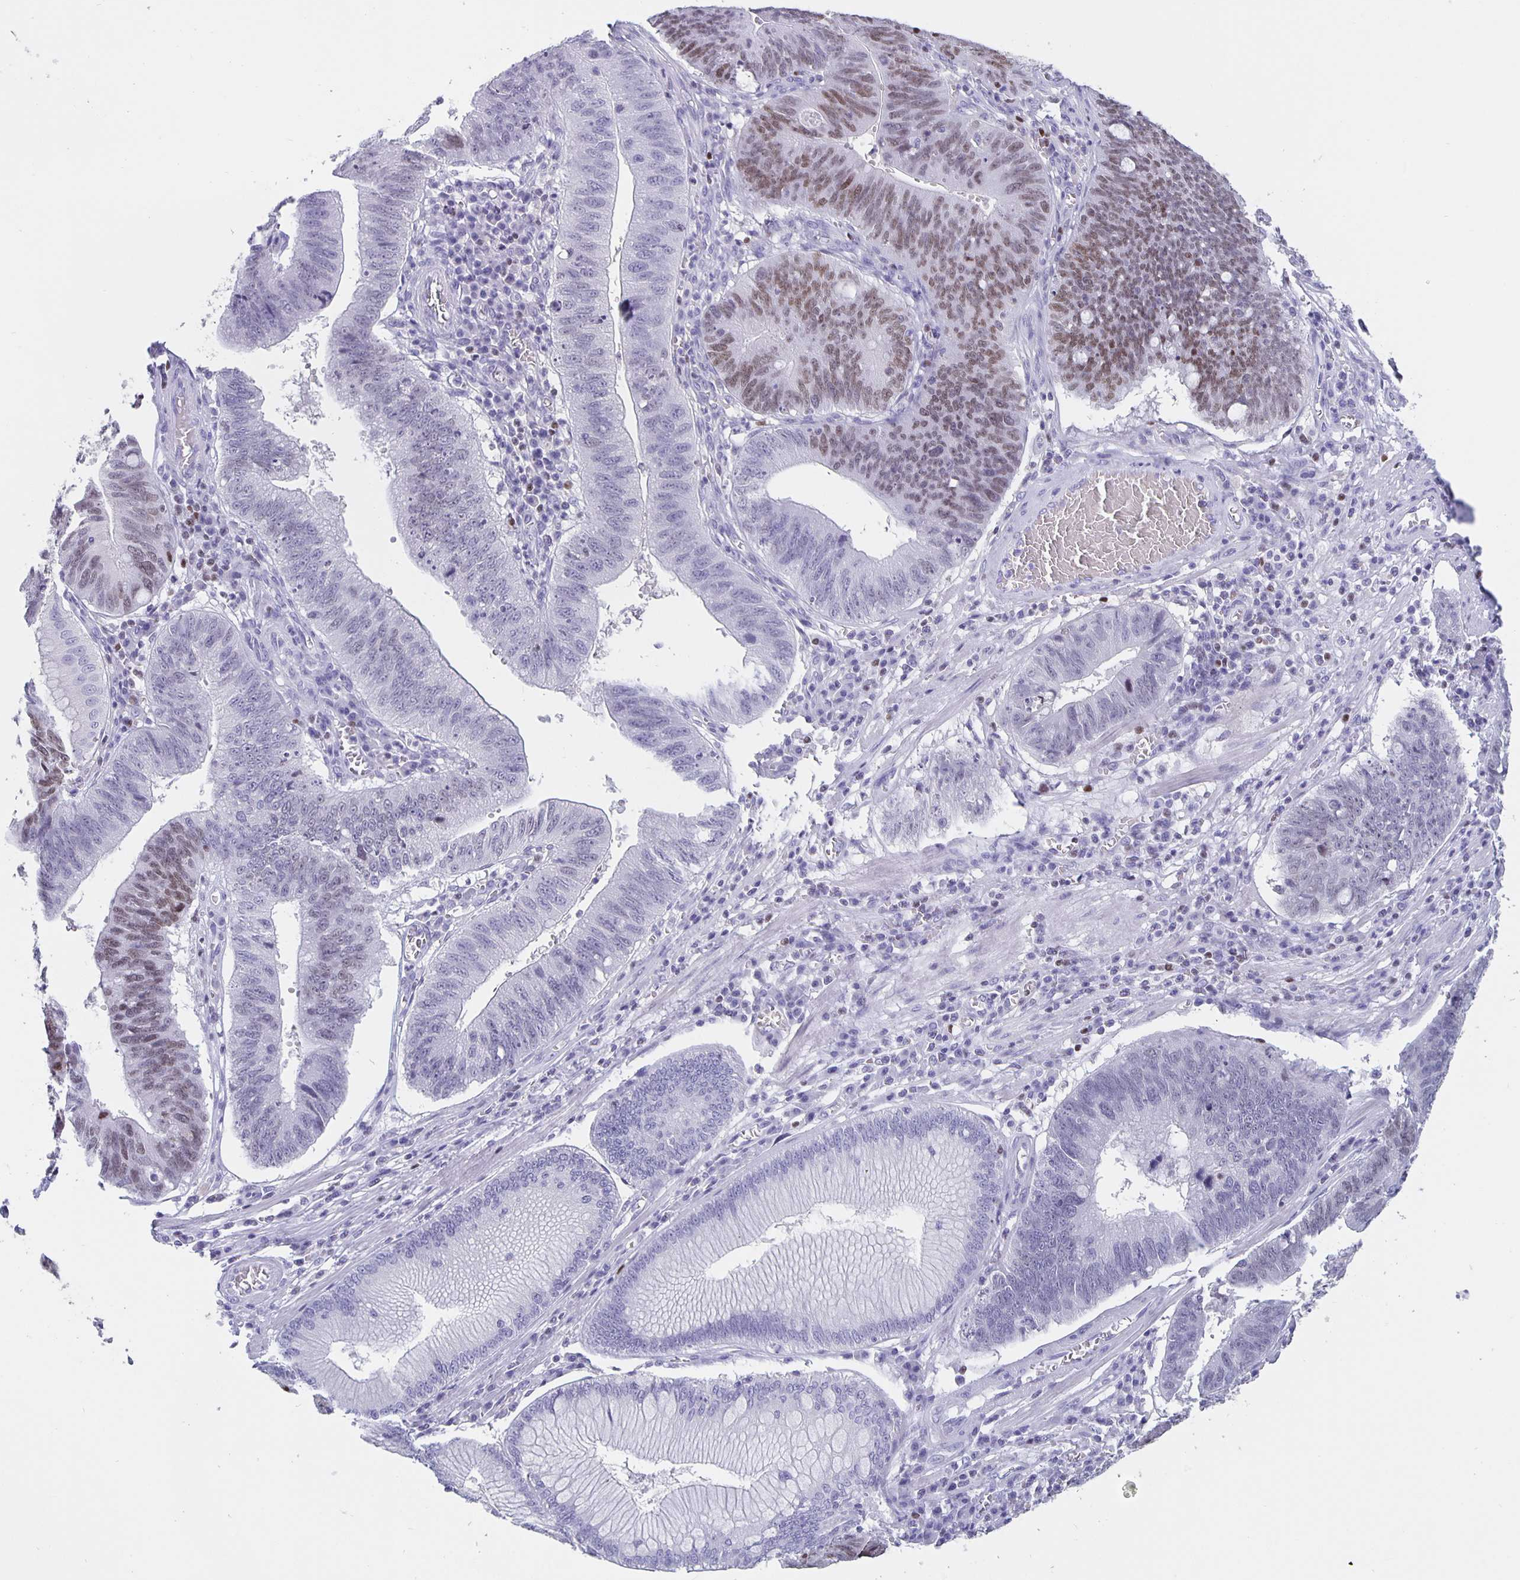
{"staining": {"intensity": "moderate", "quantity": "25%-75%", "location": "nuclear"}, "tissue": "stomach cancer", "cell_type": "Tumor cells", "image_type": "cancer", "snomed": [{"axis": "morphology", "description": "Adenocarcinoma, NOS"}, {"axis": "topography", "description": "Stomach"}], "caption": "IHC photomicrograph of neoplastic tissue: human stomach cancer stained using IHC exhibits medium levels of moderate protein expression localized specifically in the nuclear of tumor cells, appearing as a nuclear brown color.", "gene": "SATB2", "patient": {"sex": "male", "age": 59}}